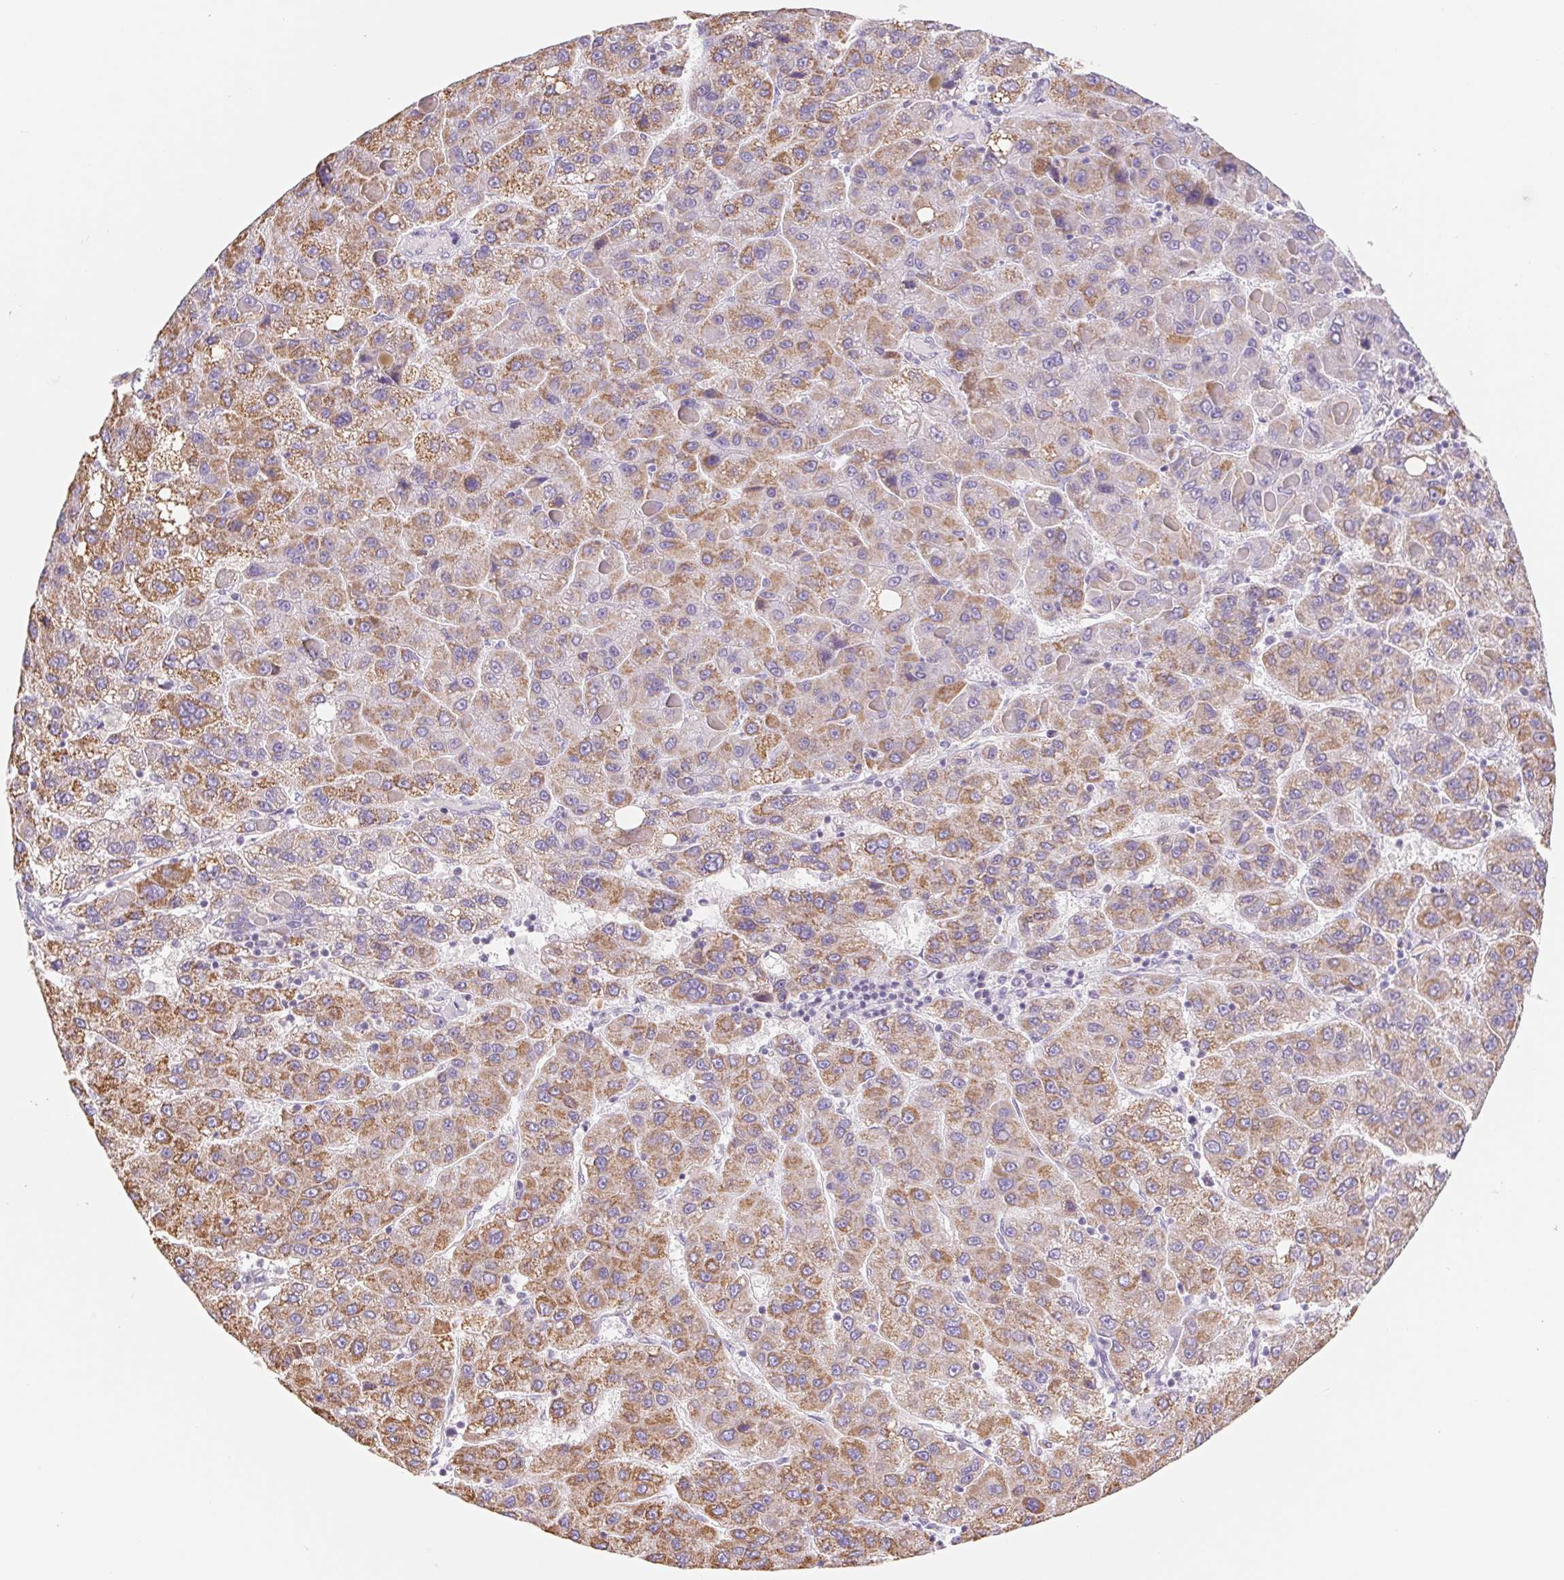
{"staining": {"intensity": "moderate", "quantity": ">75%", "location": "cytoplasmic/membranous"}, "tissue": "liver cancer", "cell_type": "Tumor cells", "image_type": "cancer", "snomed": [{"axis": "morphology", "description": "Carcinoma, Hepatocellular, NOS"}, {"axis": "topography", "description": "Liver"}], "caption": "Immunohistochemistry (IHC) histopathology image of neoplastic tissue: human hepatocellular carcinoma (liver) stained using immunohistochemistry displays medium levels of moderate protein expression localized specifically in the cytoplasmic/membranous of tumor cells, appearing as a cytoplasmic/membranous brown color.", "gene": "FKBP6", "patient": {"sex": "female", "age": 82}}